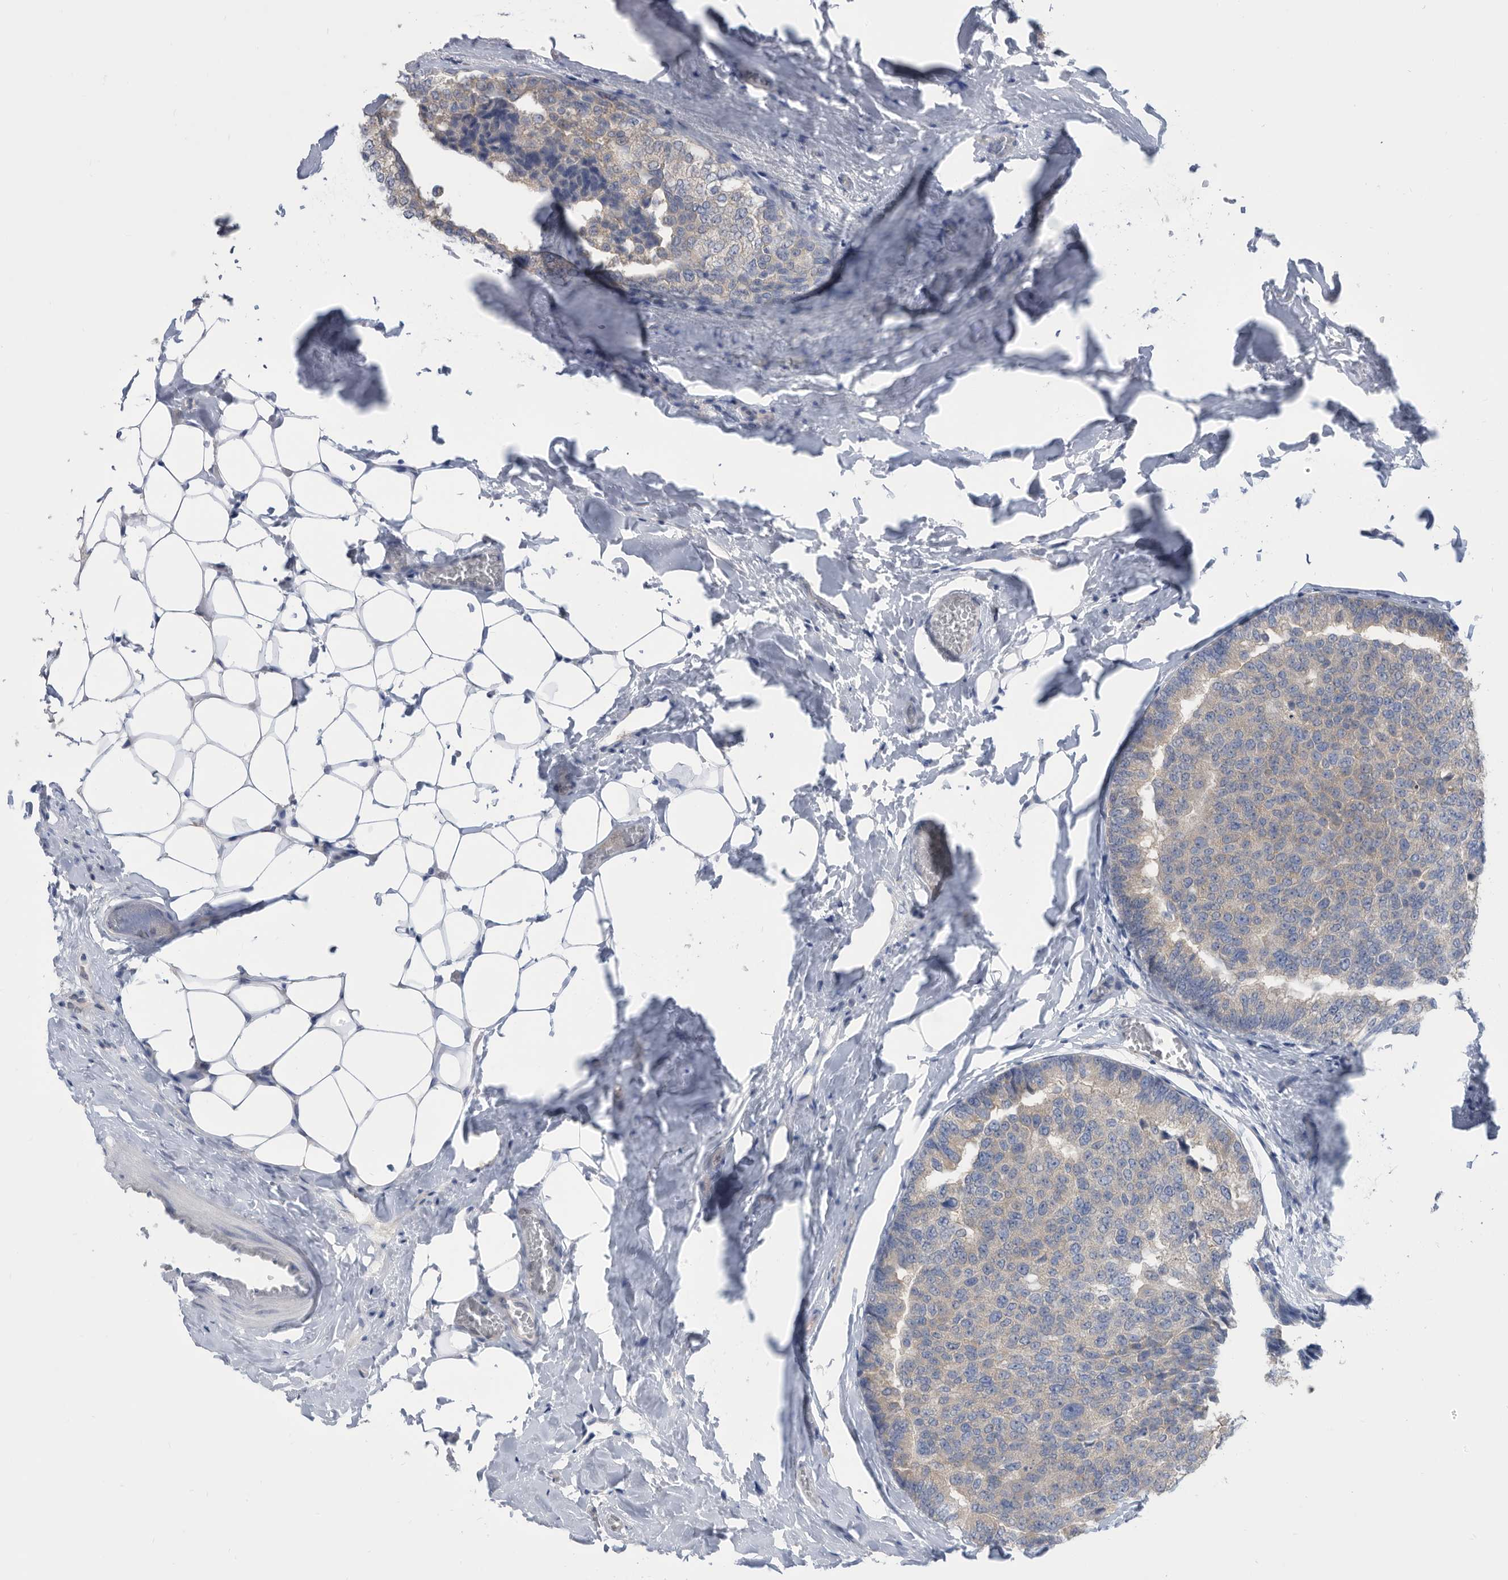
{"staining": {"intensity": "weak", "quantity": "25%-75%", "location": "cytoplasmic/membranous"}, "tissue": "breast cancer", "cell_type": "Tumor cells", "image_type": "cancer", "snomed": [{"axis": "morphology", "description": "Normal tissue, NOS"}, {"axis": "morphology", "description": "Duct carcinoma"}, {"axis": "topography", "description": "Breast"}], "caption": "Intraductal carcinoma (breast) stained with immunohistochemistry (IHC) reveals weak cytoplasmic/membranous staining in approximately 25%-75% of tumor cells. (Brightfield microscopy of DAB IHC at high magnification).", "gene": "CCT4", "patient": {"sex": "female", "age": 43}}